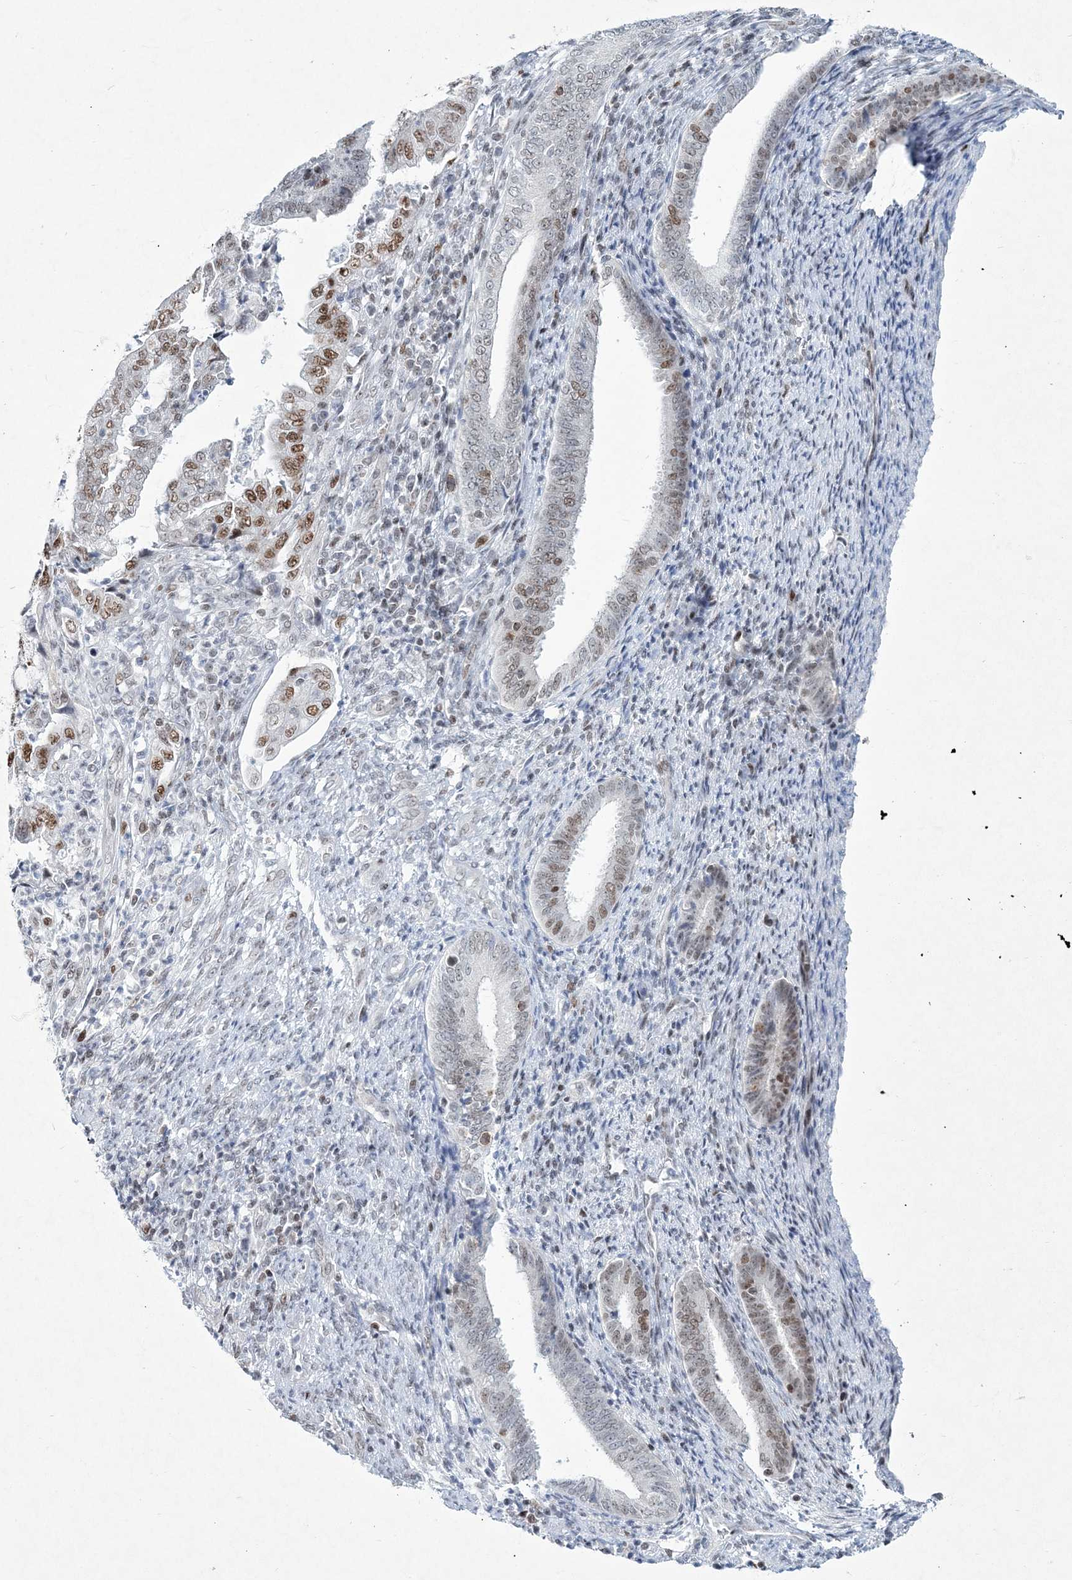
{"staining": {"intensity": "moderate", "quantity": ">75%", "location": "nuclear"}, "tissue": "endometrial cancer", "cell_type": "Tumor cells", "image_type": "cancer", "snomed": [{"axis": "morphology", "description": "Adenocarcinoma, NOS"}, {"axis": "topography", "description": "Endometrium"}], "caption": "Human endometrial adenocarcinoma stained with a brown dye shows moderate nuclear positive expression in approximately >75% of tumor cells.", "gene": "LRRFIP2", "patient": {"sex": "female", "age": 51}}